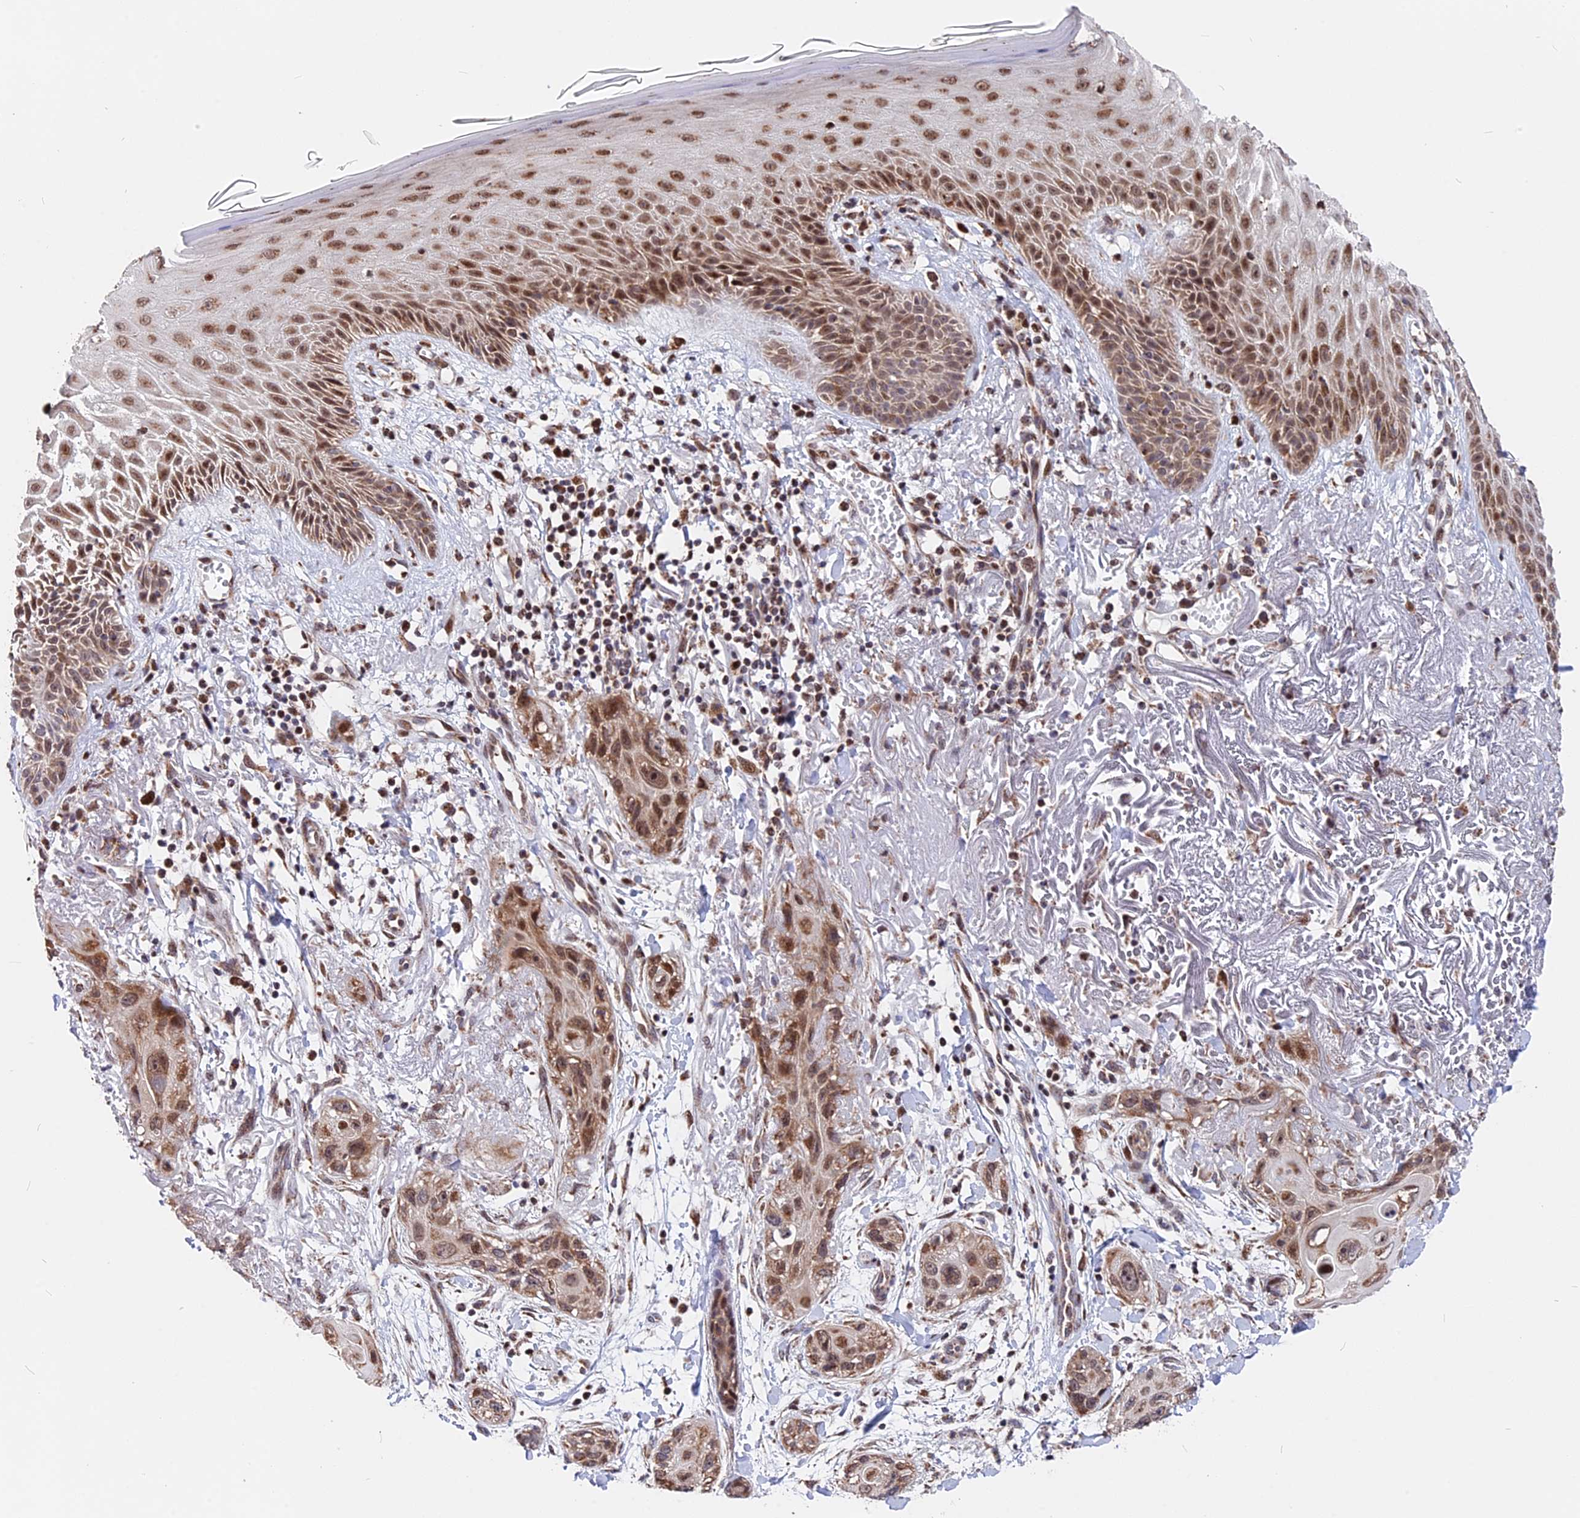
{"staining": {"intensity": "moderate", "quantity": ">75%", "location": "cytoplasmic/membranous,nuclear"}, "tissue": "skin cancer", "cell_type": "Tumor cells", "image_type": "cancer", "snomed": [{"axis": "morphology", "description": "Normal tissue, NOS"}, {"axis": "morphology", "description": "Squamous cell carcinoma, NOS"}, {"axis": "topography", "description": "Skin"}], "caption": "Skin cancer was stained to show a protein in brown. There is medium levels of moderate cytoplasmic/membranous and nuclear positivity in about >75% of tumor cells.", "gene": "FAM174C", "patient": {"sex": "male", "age": 72}}